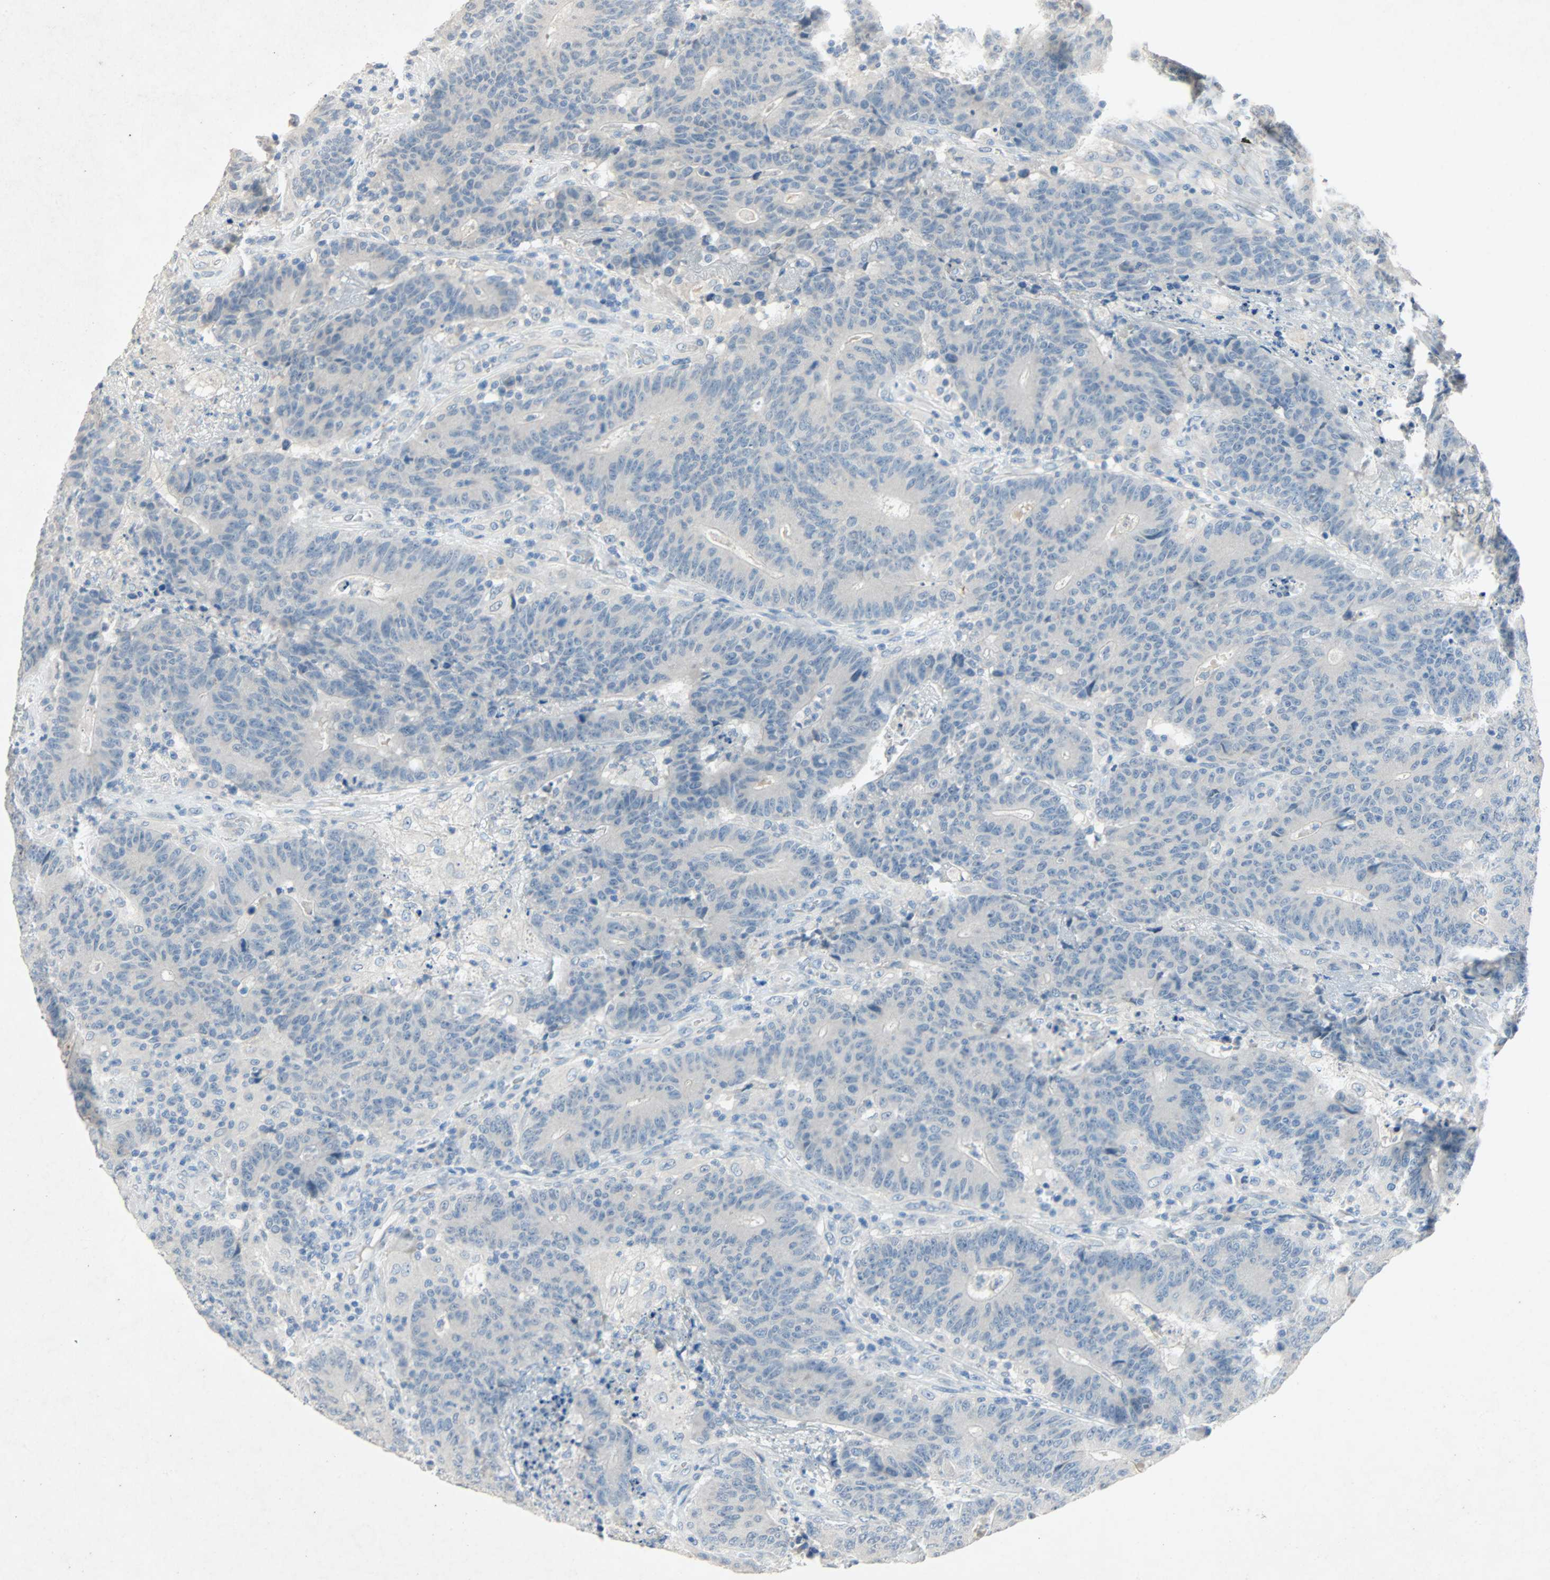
{"staining": {"intensity": "negative", "quantity": "none", "location": "none"}, "tissue": "colorectal cancer", "cell_type": "Tumor cells", "image_type": "cancer", "snomed": [{"axis": "morphology", "description": "Normal tissue, NOS"}, {"axis": "morphology", "description": "Adenocarcinoma, NOS"}, {"axis": "topography", "description": "Colon"}], "caption": "High power microscopy photomicrograph of an IHC histopathology image of colorectal adenocarcinoma, revealing no significant expression in tumor cells. Brightfield microscopy of immunohistochemistry (IHC) stained with DAB (3,3'-diaminobenzidine) (brown) and hematoxylin (blue), captured at high magnification.", "gene": "PCDHB2", "patient": {"sex": "female", "age": 75}}